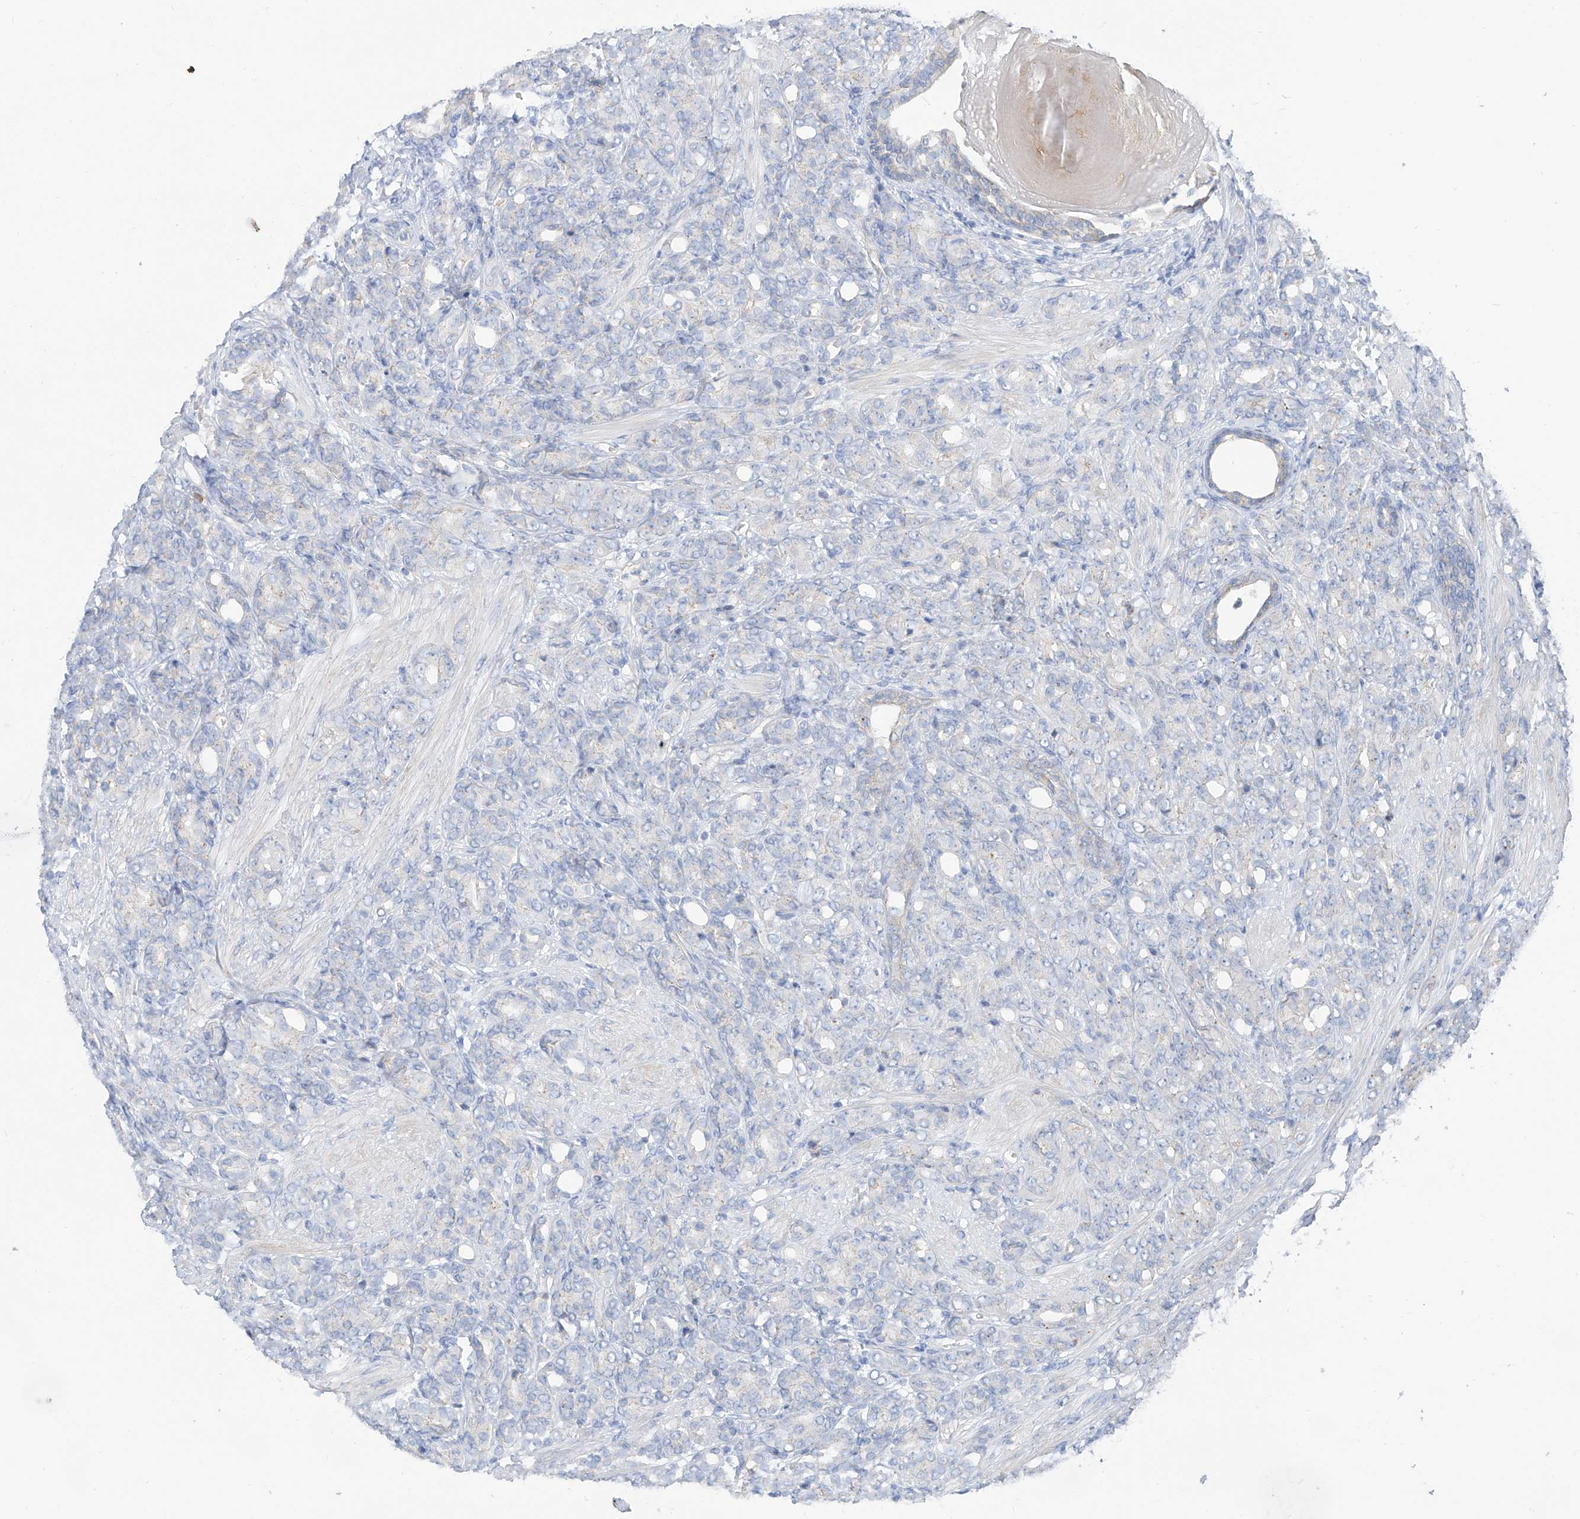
{"staining": {"intensity": "negative", "quantity": "none", "location": "none"}, "tissue": "prostate cancer", "cell_type": "Tumor cells", "image_type": "cancer", "snomed": [{"axis": "morphology", "description": "Adenocarcinoma, High grade"}, {"axis": "topography", "description": "Prostate"}], "caption": "A micrograph of human prostate cancer (high-grade adenocarcinoma) is negative for staining in tumor cells.", "gene": "ITGA9", "patient": {"sex": "male", "age": 62}}